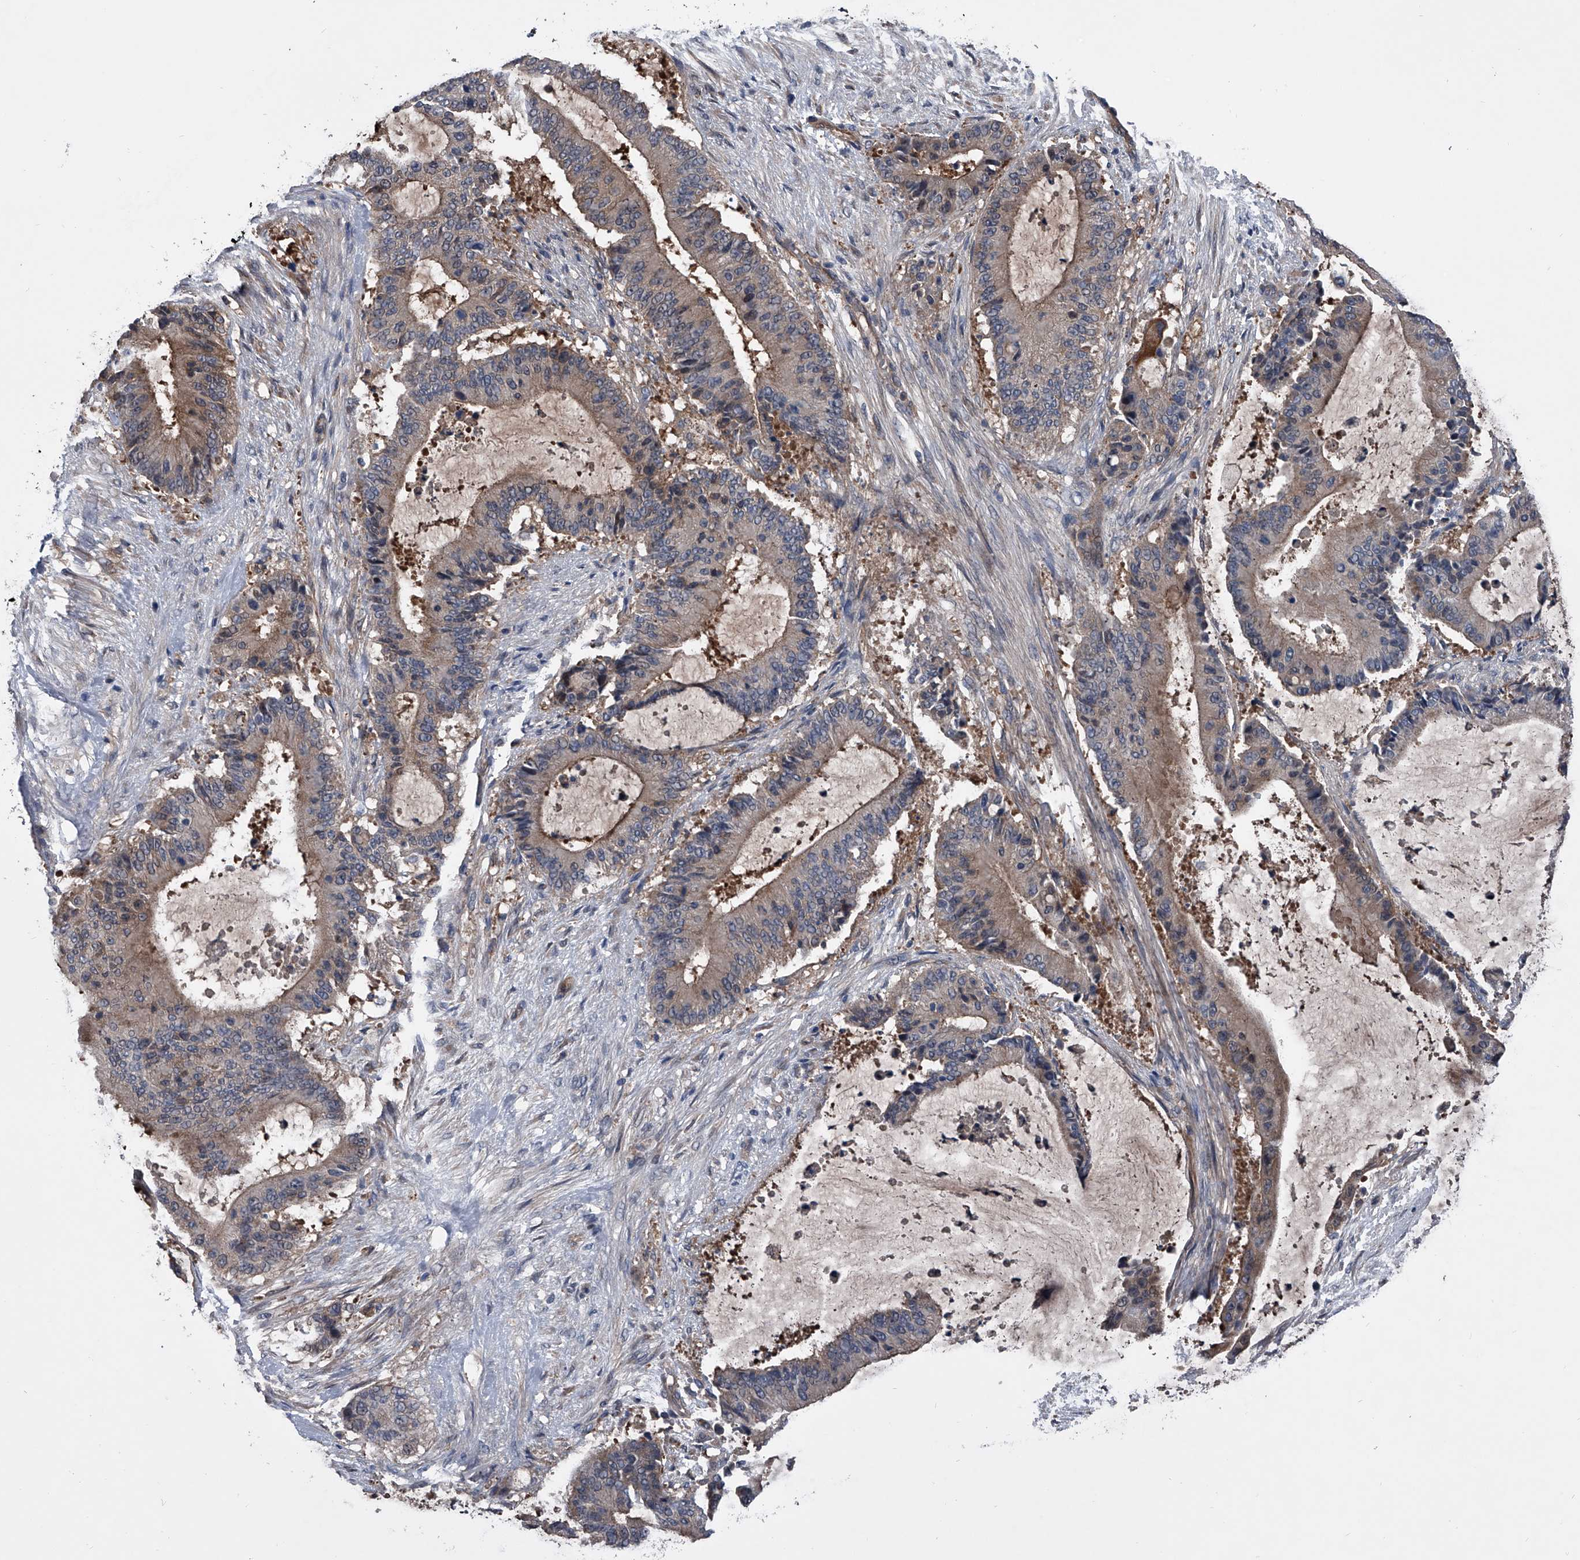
{"staining": {"intensity": "weak", "quantity": ">75%", "location": "cytoplasmic/membranous"}, "tissue": "liver cancer", "cell_type": "Tumor cells", "image_type": "cancer", "snomed": [{"axis": "morphology", "description": "Normal tissue, NOS"}, {"axis": "morphology", "description": "Cholangiocarcinoma"}, {"axis": "topography", "description": "Liver"}, {"axis": "topography", "description": "Peripheral nerve tissue"}], "caption": "A high-resolution histopathology image shows IHC staining of liver cancer, which exhibits weak cytoplasmic/membranous positivity in approximately >75% of tumor cells.", "gene": "KIF13A", "patient": {"sex": "female", "age": 73}}